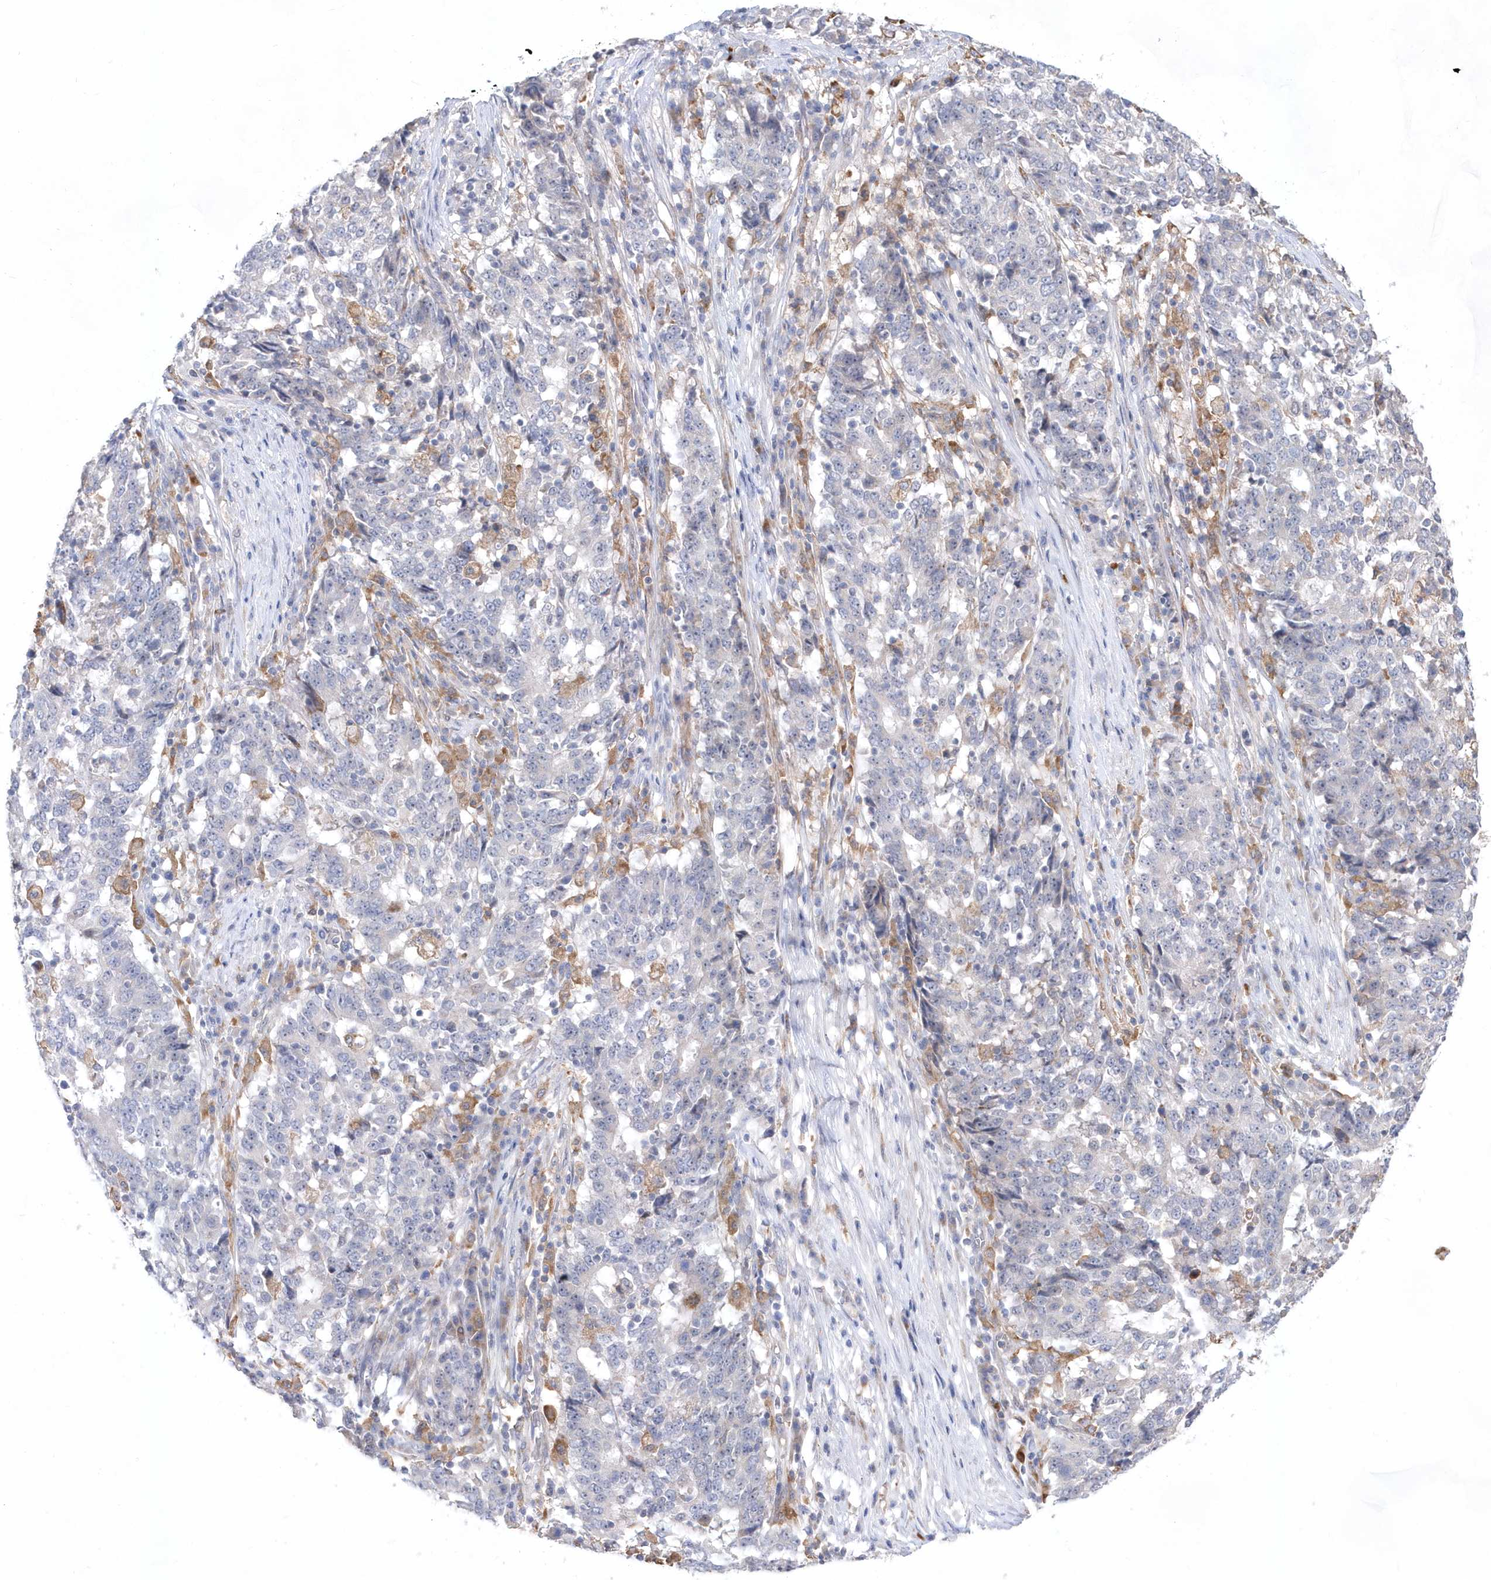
{"staining": {"intensity": "negative", "quantity": "none", "location": "none"}, "tissue": "stomach cancer", "cell_type": "Tumor cells", "image_type": "cancer", "snomed": [{"axis": "morphology", "description": "Adenocarcinoma, NOS"}, {"axis": "topography", "description": "Stomach"}], "caption": "High power microscopy micrograph of an IHC micrograph of stomach cancer, revealing no significant expression in tumor cells.", "gene": "BDH2", "patient": {"sex": "male", "age": 59}}